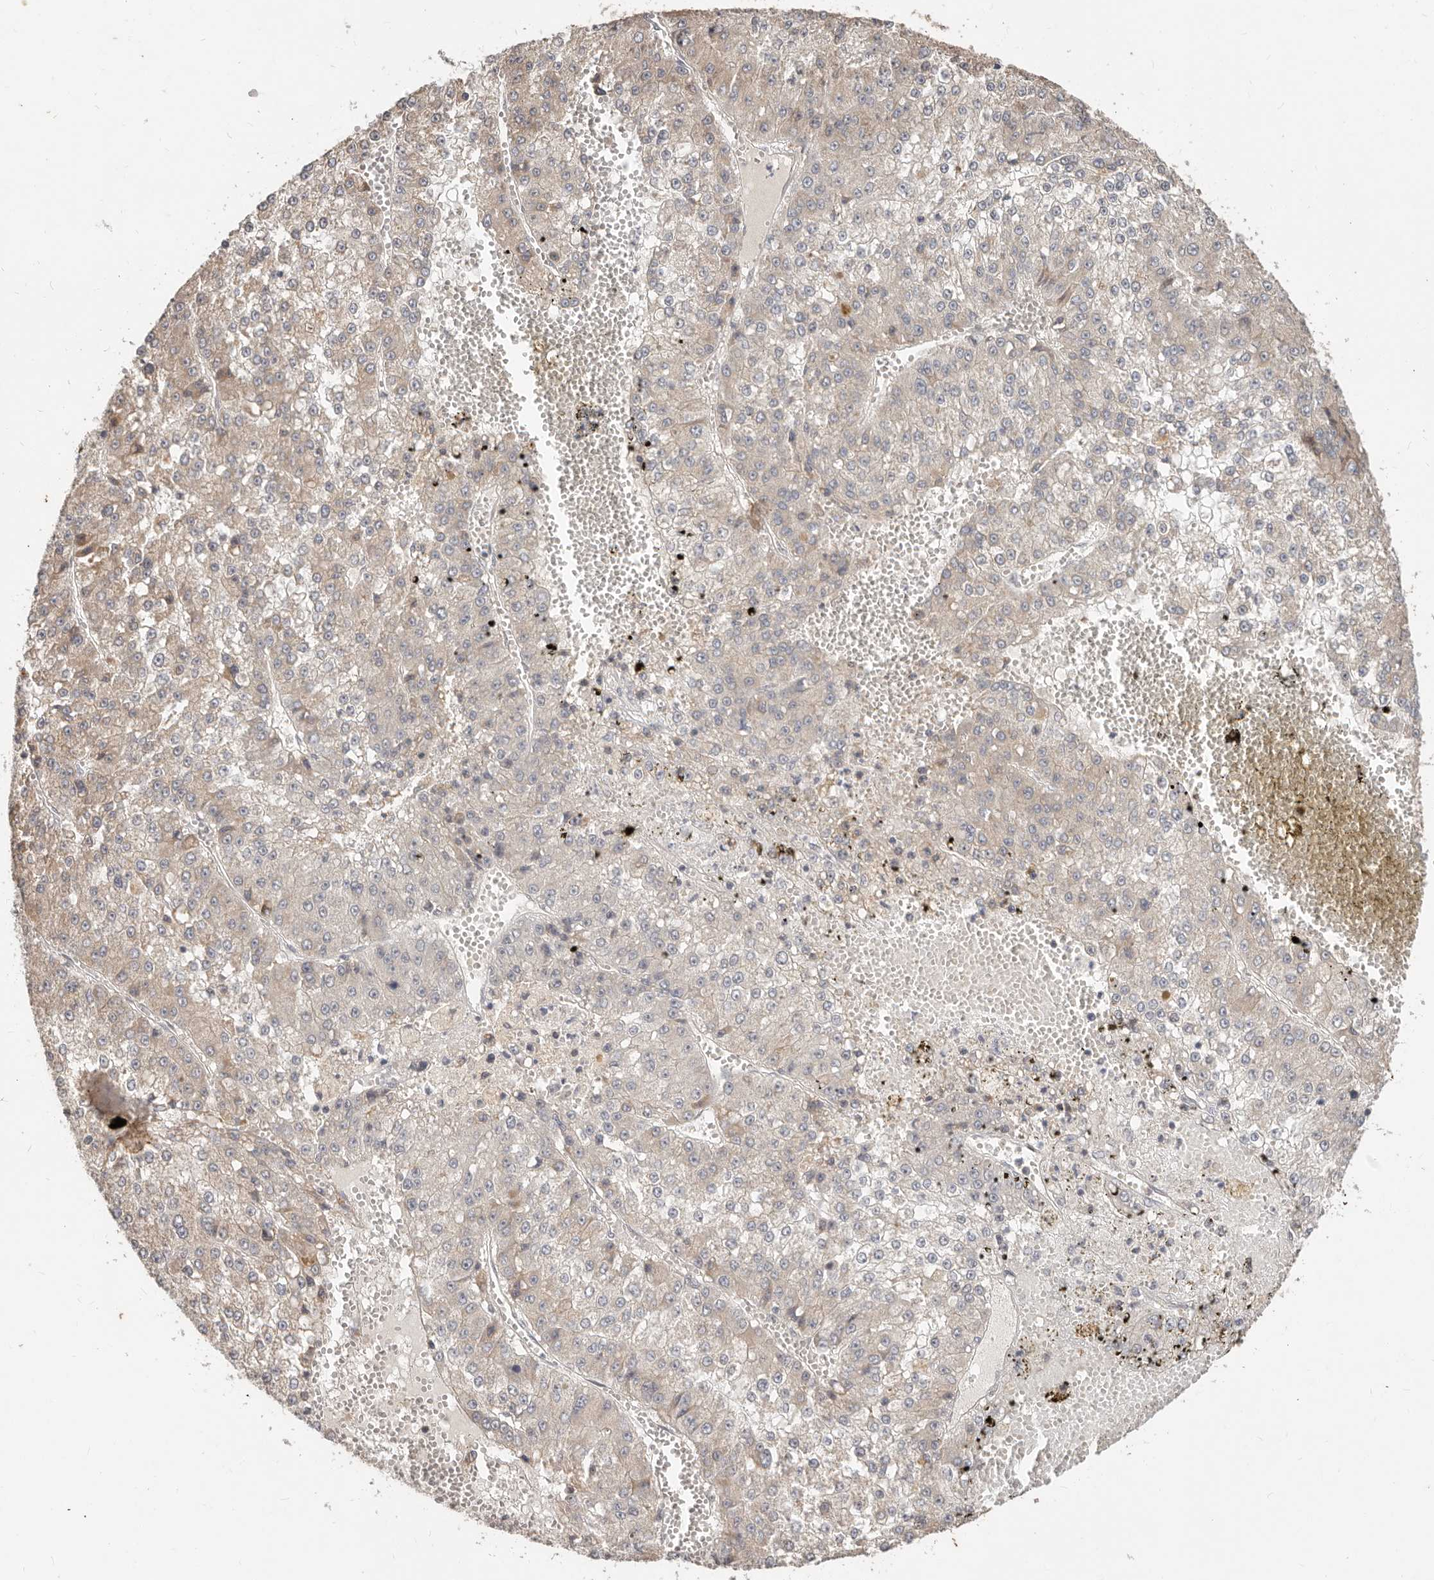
{"staining": {"intensity": "weak", "quantity": ">75%", "location": "cytoplasmic/membranous"}, "tissue": "liver cancer", "cell_type": "Tumor cells", "image_type": "cancer", "snomed": [{"axis": "morphology", "description": "Carcinoma, Hepatocellular, NOS"}, {"axis": "topography", "description": "Liver"}], "caption": "Liver cancer was stained to show a protein in brown. There is low levels of weak cytoplasmic/membranous positivity in about >75% of tumor cells.", "gene": "MTFR2", "patient": {"sex": "female", "age": 73}}